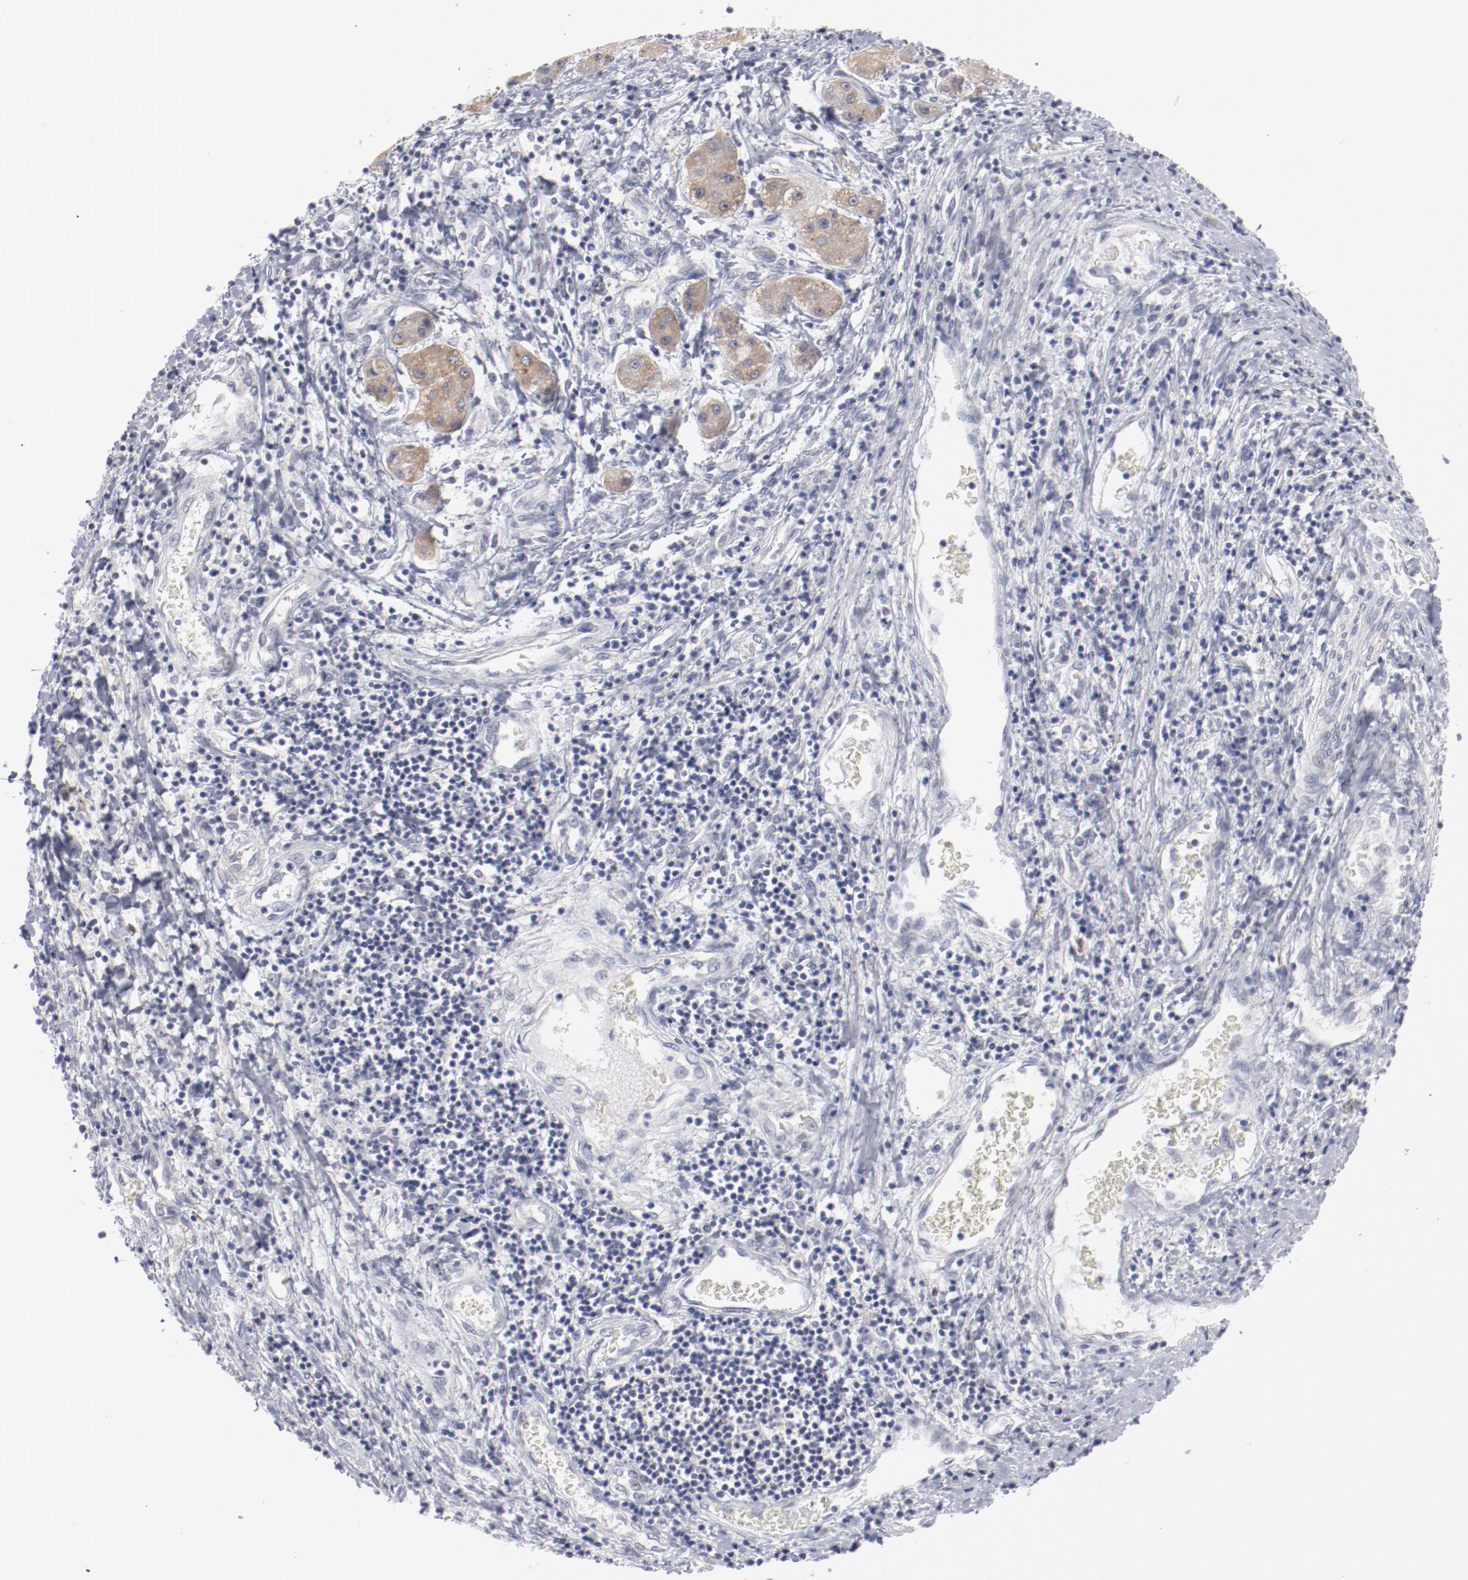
{"staining": {"intensity": "moderate", "quantity": "<25%", "location": "cytoplasmic/membranous"}, "tissue": "liver cancer", "cell_type": "Tumor cells", "image_type": "cancer", "snomed": [{"axis": "morphology", "description": "Carcinoma, Hepatocellular, NOS"}, {"axis": "topography", "description": "Liver"}], "caption": "IHC photomicrograph of neoplastic tissue: human liver cancer (hepatocellular carcinoma) stained using immunohistochemistry exhibits low levels of moderate protein expression localized specifically in the cytoplasmic/membranous of tumor cells, appearing as a cytoplasmic/membranous brown color.", "gene": "SH3BGR", "patient": {"sex": "male", "age": 24}}